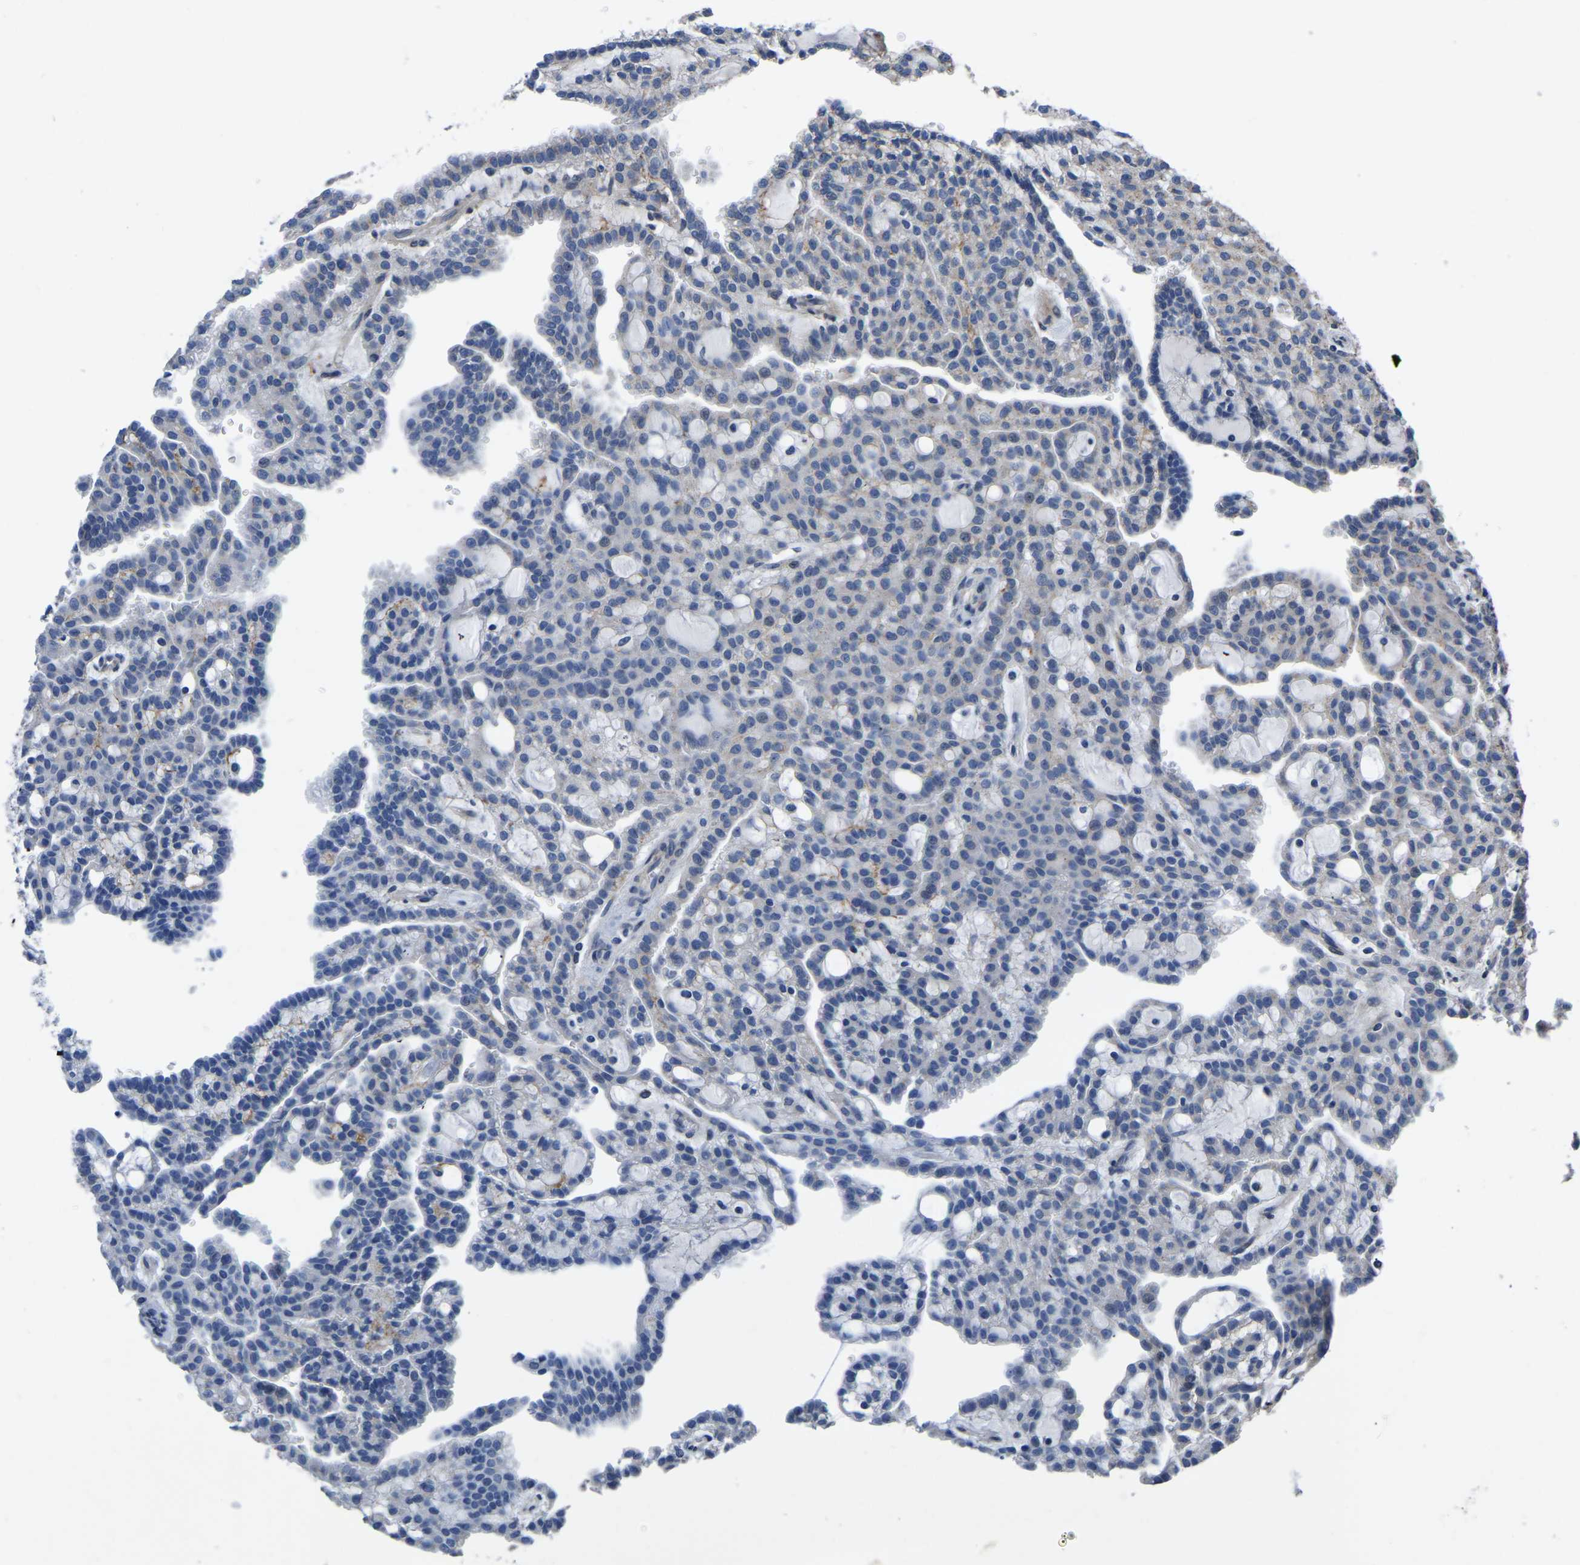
{"staining": {"intensity": "negative", "quantity": "none", "location": "none"}, "tissue": "renal cancer", "cell_type": "Tumor cells", "image_type": "cancer", "snomed": [{"axis": "morphology", "description": "Adenocarcinoma, NOS"}, {"axis": "topography", "description": "Kidney"}], "caption": "The image demonstrates no staining of tumor cells in renal cancer.", "gene": "PDLIM7", "patient": {"sex": "male", "age": 63}}